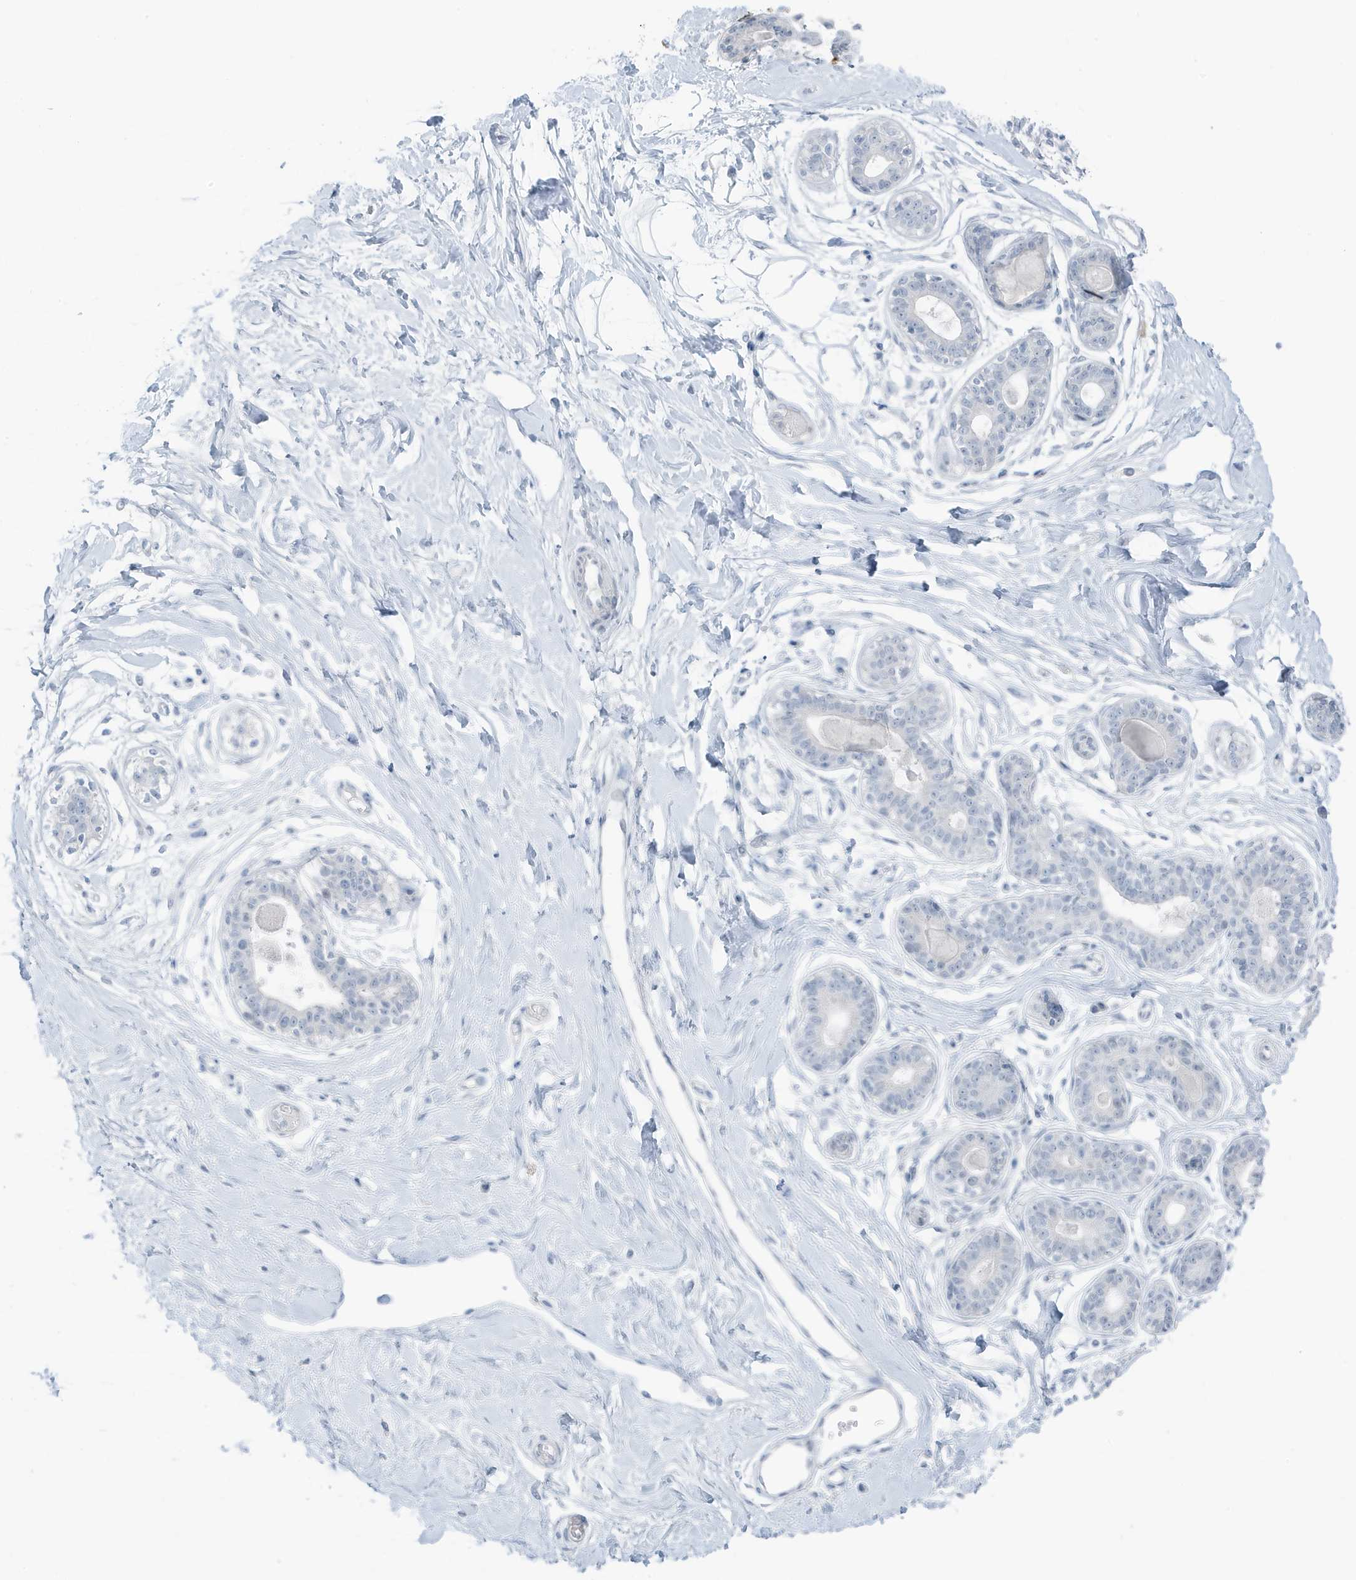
{"staining": {"intensity": "negative", "quantity": "none", "location": "none"}, "tissue": "breast", "cell_type": "Adipocytes", "image_type": "normal", "snomed": [{"axis": "morphology", "description": "Normal tissue, NOS"}, {"axis": "topography", "description": "Breast"}], "caption": "Histopathology image shows no significant protein positivity in adipocytes of unremarkable breast. (DAB immunohistochemistry (IHC) visualized using brightfield microscopy, high magnification).", "gene": "ZFP64", "patient": {"sex": "female", "age": 45}}